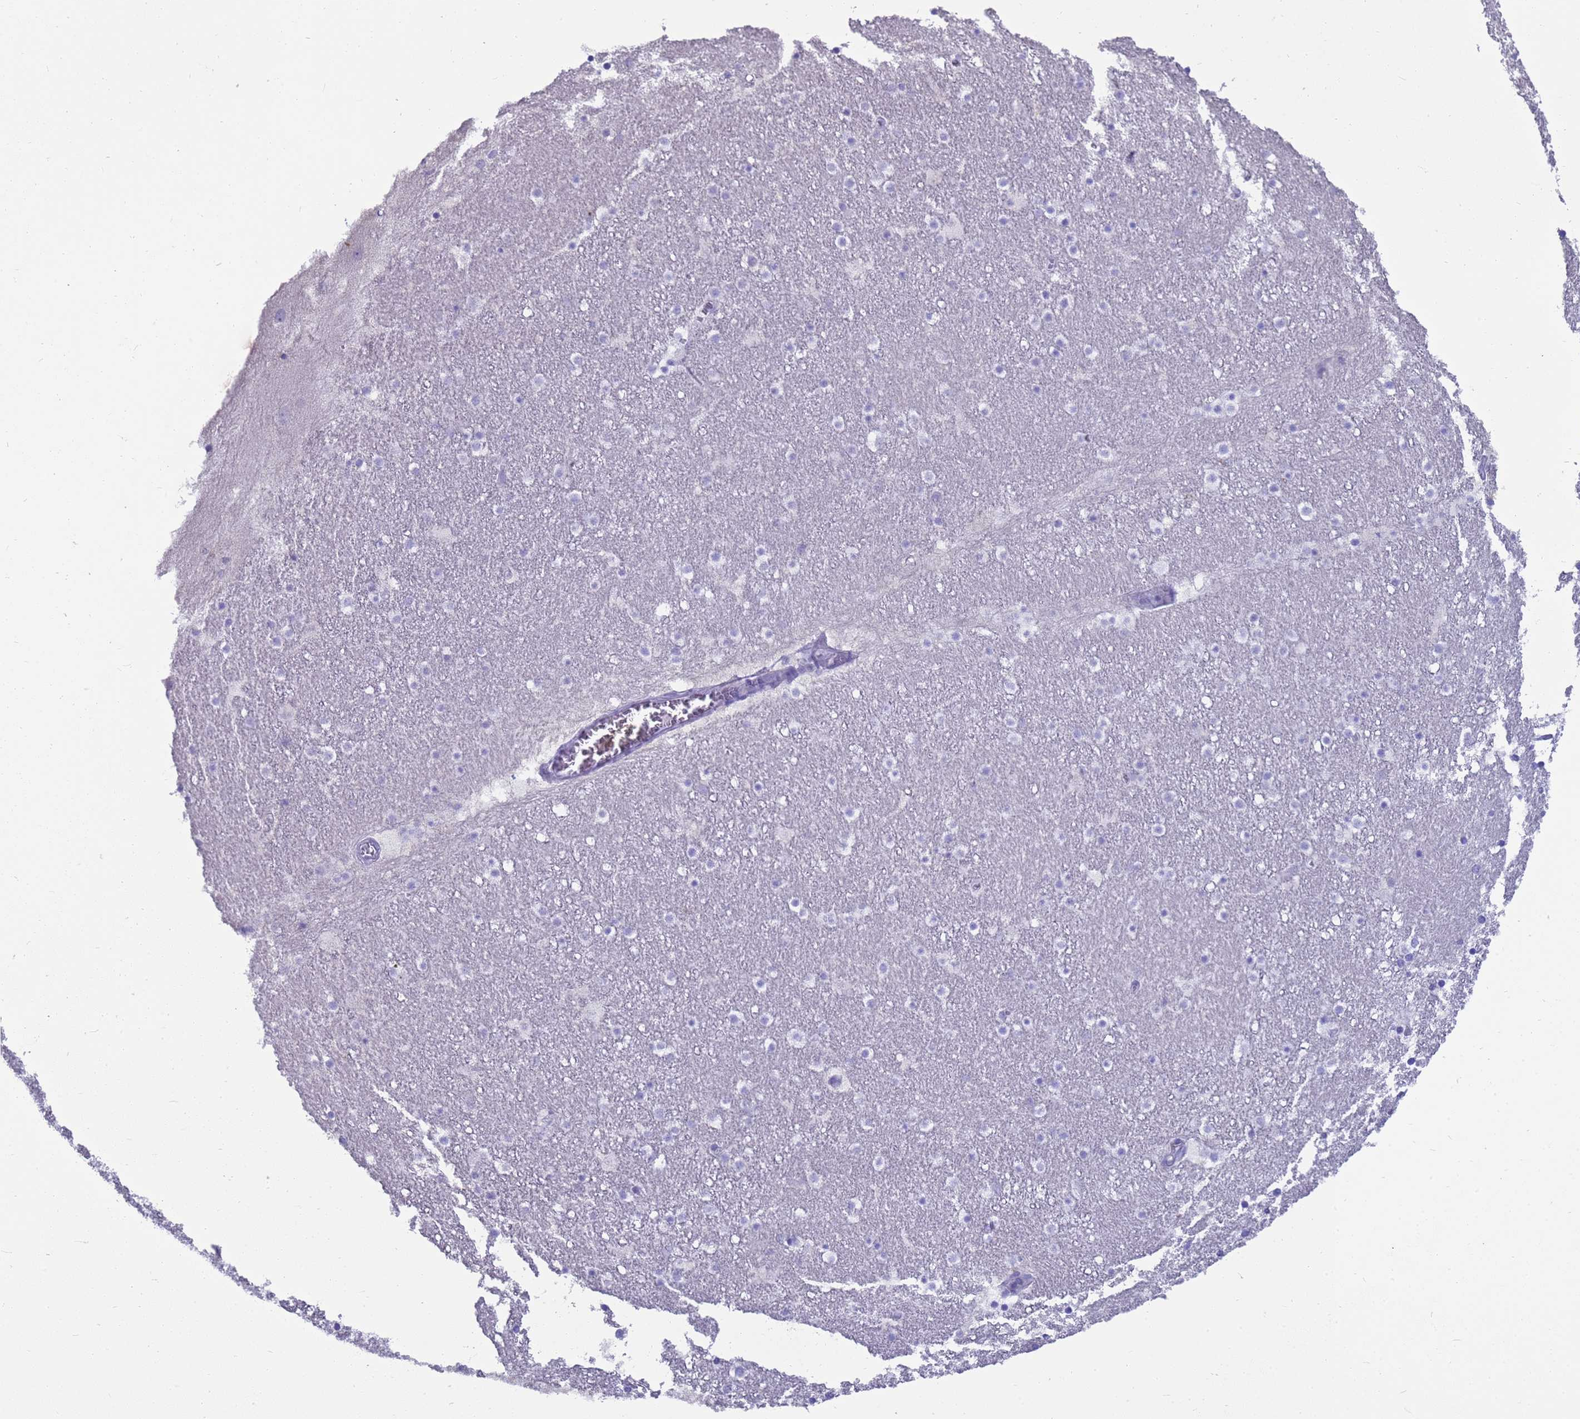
{"staining": {"intensity": "negative", "quantity": "none", "location": "none"}, "tissue": "caudate", "cell_type": "Glial cells", "image_type": "normal", "snomed": [{"axis": "morphology", "description": "Normal tissue, NOS"}, {"axis": "topography", "description": "Lateral ventricle wall"}], "caption": "Immunohistochemical staining of benign caudate exhibits no significant positivity in glial cells. The staining is performed using DAB brown chromogen with nuclei counter-stained in using hematoxylin.", "gene": "MS4A13", "patient": {"sex": "male", "age": 45}}